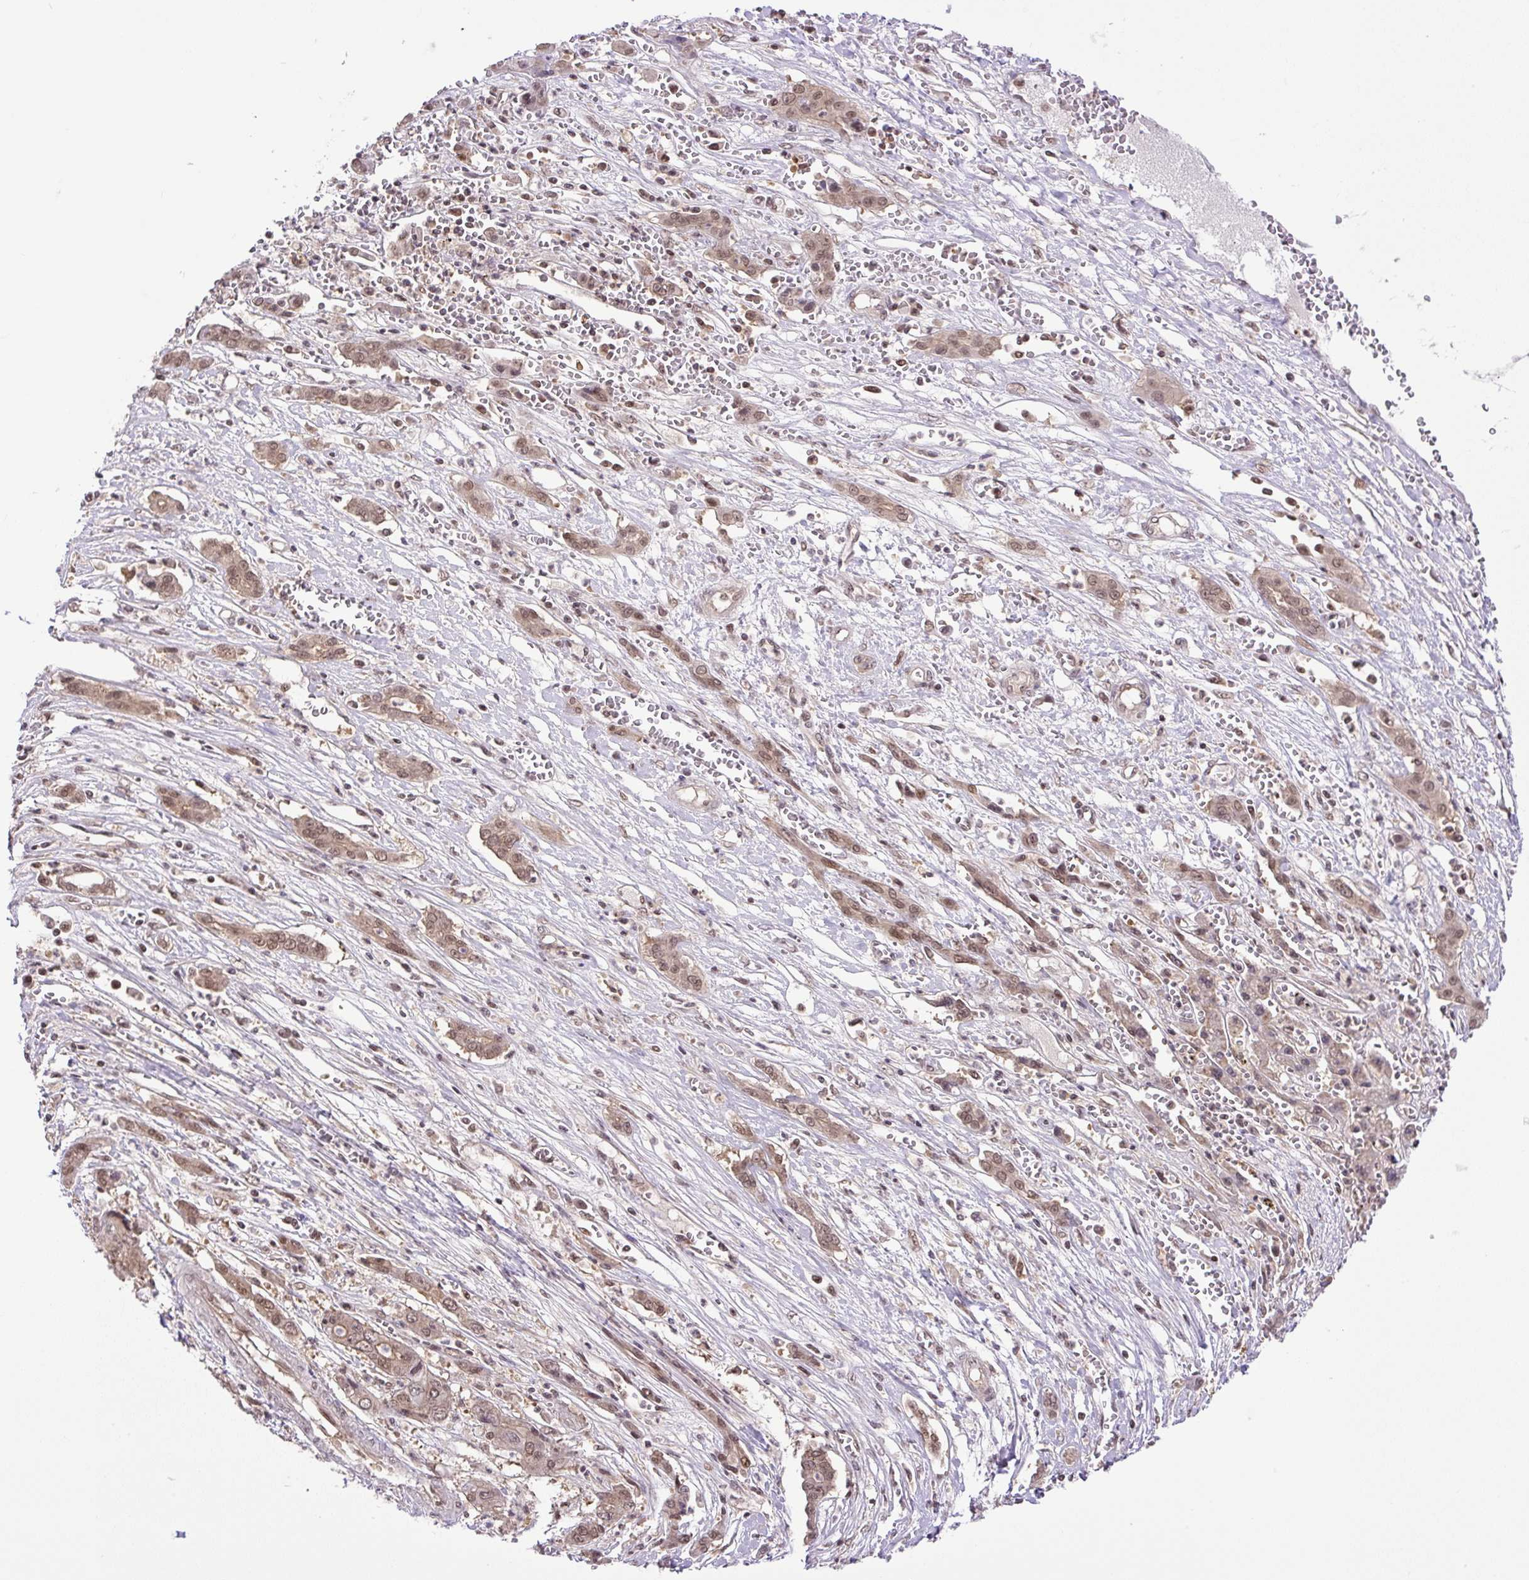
{"staining": {"intensity": "moderate", "quantity": ">75%", "location": "nuclear"}, "tissue": "liver cancer", "cell_type": "Tumor cells", "image_type": "cancer", "snomed": [{"axis": "morphology", "description": "Cholangiocarcinoma"}, {"axis": "topography", "description": "Liver"}], "caption": "This image reveals liver cancer stained with immunohistochemistry to label a protein in brown. The nuclear of tumor cells show moderate positivity for the protein. Nuclei are counter-stained blue.", "gene": "SGTA", "patient": {"sex": "male", "age": 67}}